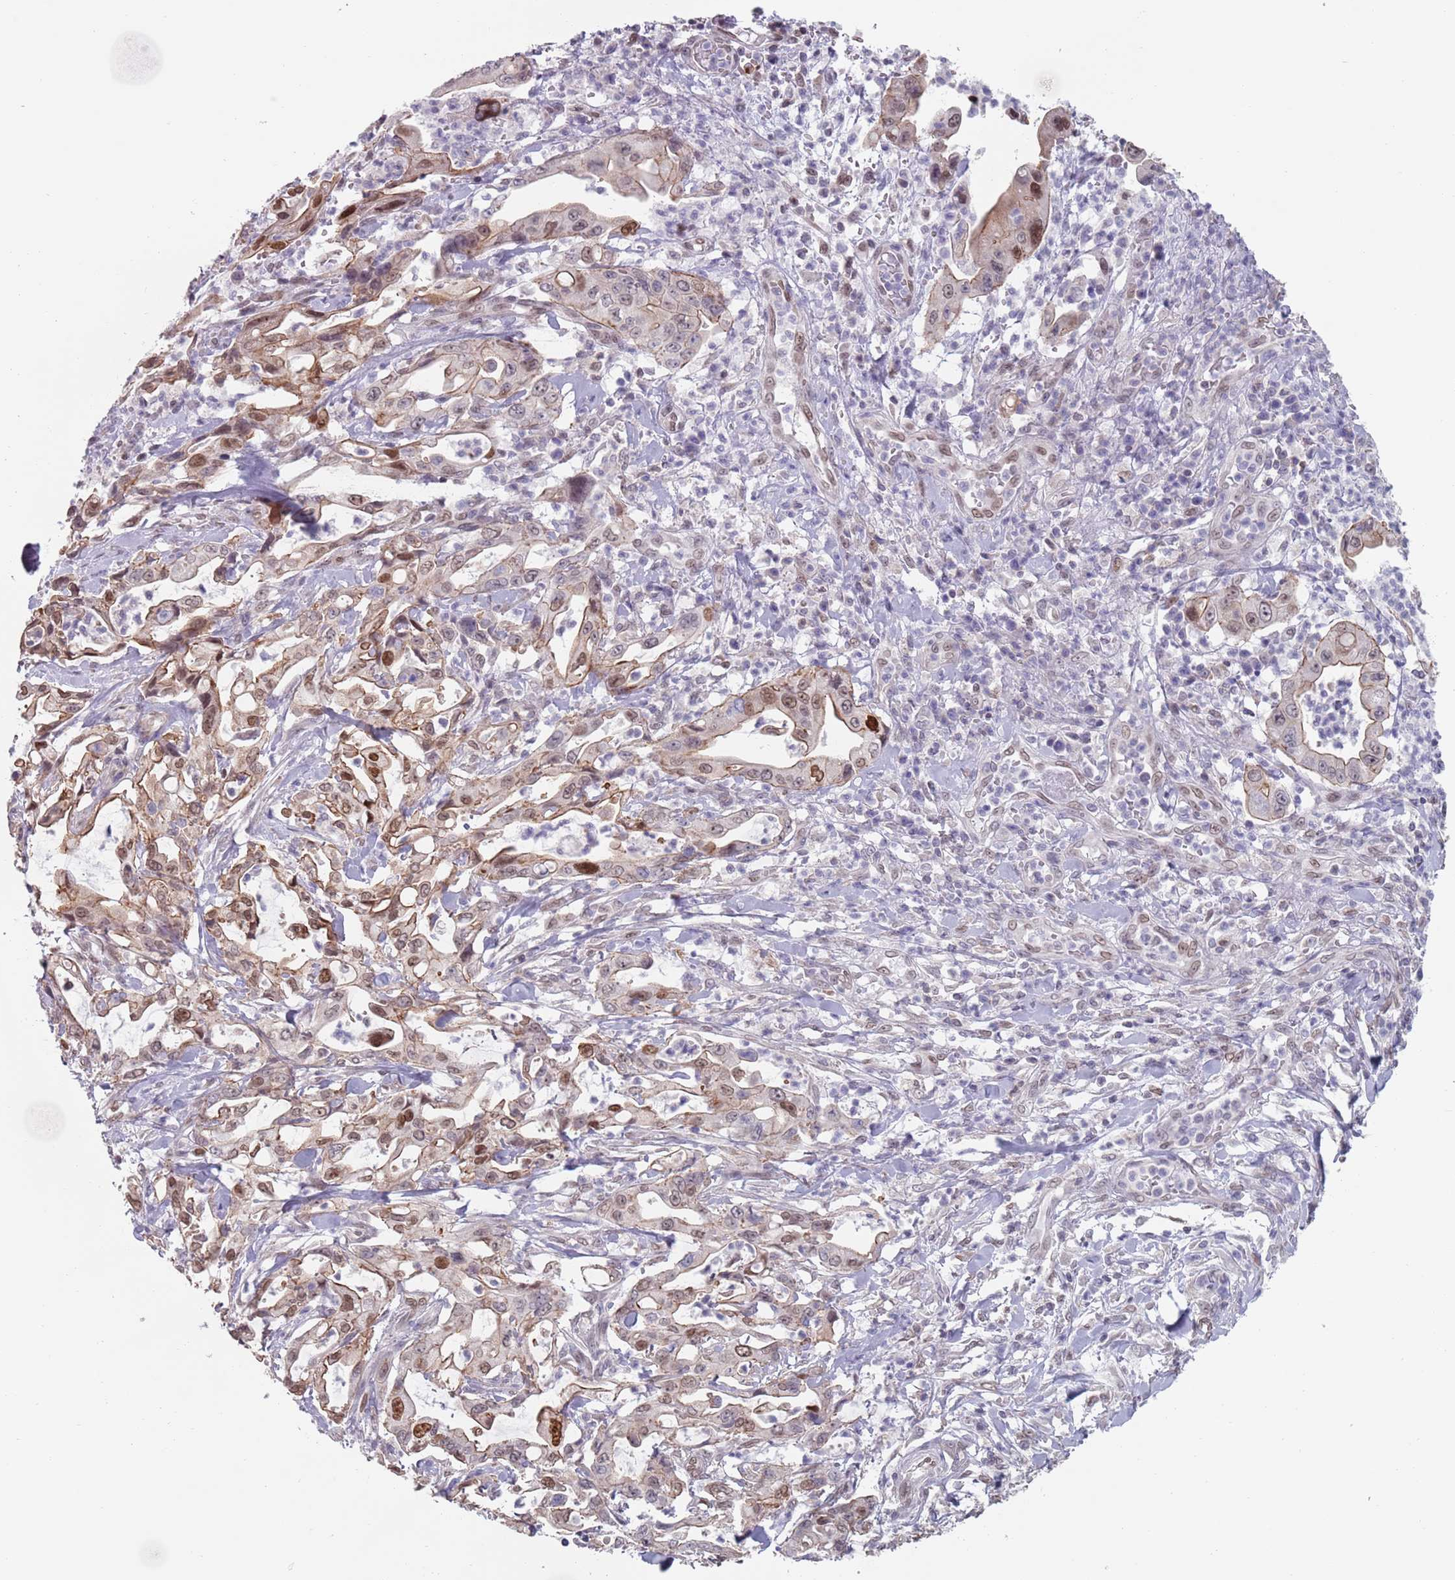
{"staining": {"intensity": "moderate", "quantity": ">75%", "location": "nuclear"}, "tissue": "pancreatic cancer", "cell_type": "Tumor cells", "image_type": "cancer", "snomed": [{"axis": "morphology", "description": "Adenocarcinoma, NOS"}, {"axis": "topography", "description": "Pancreas"}], "caption": "Brown immunohistochemical staining in human pancreatic cancer shows moderate nuclear staining in approximately >75% of tumor cells.", "gene": "MFSD12", "patient": {"sex": "female", "age": 61}}